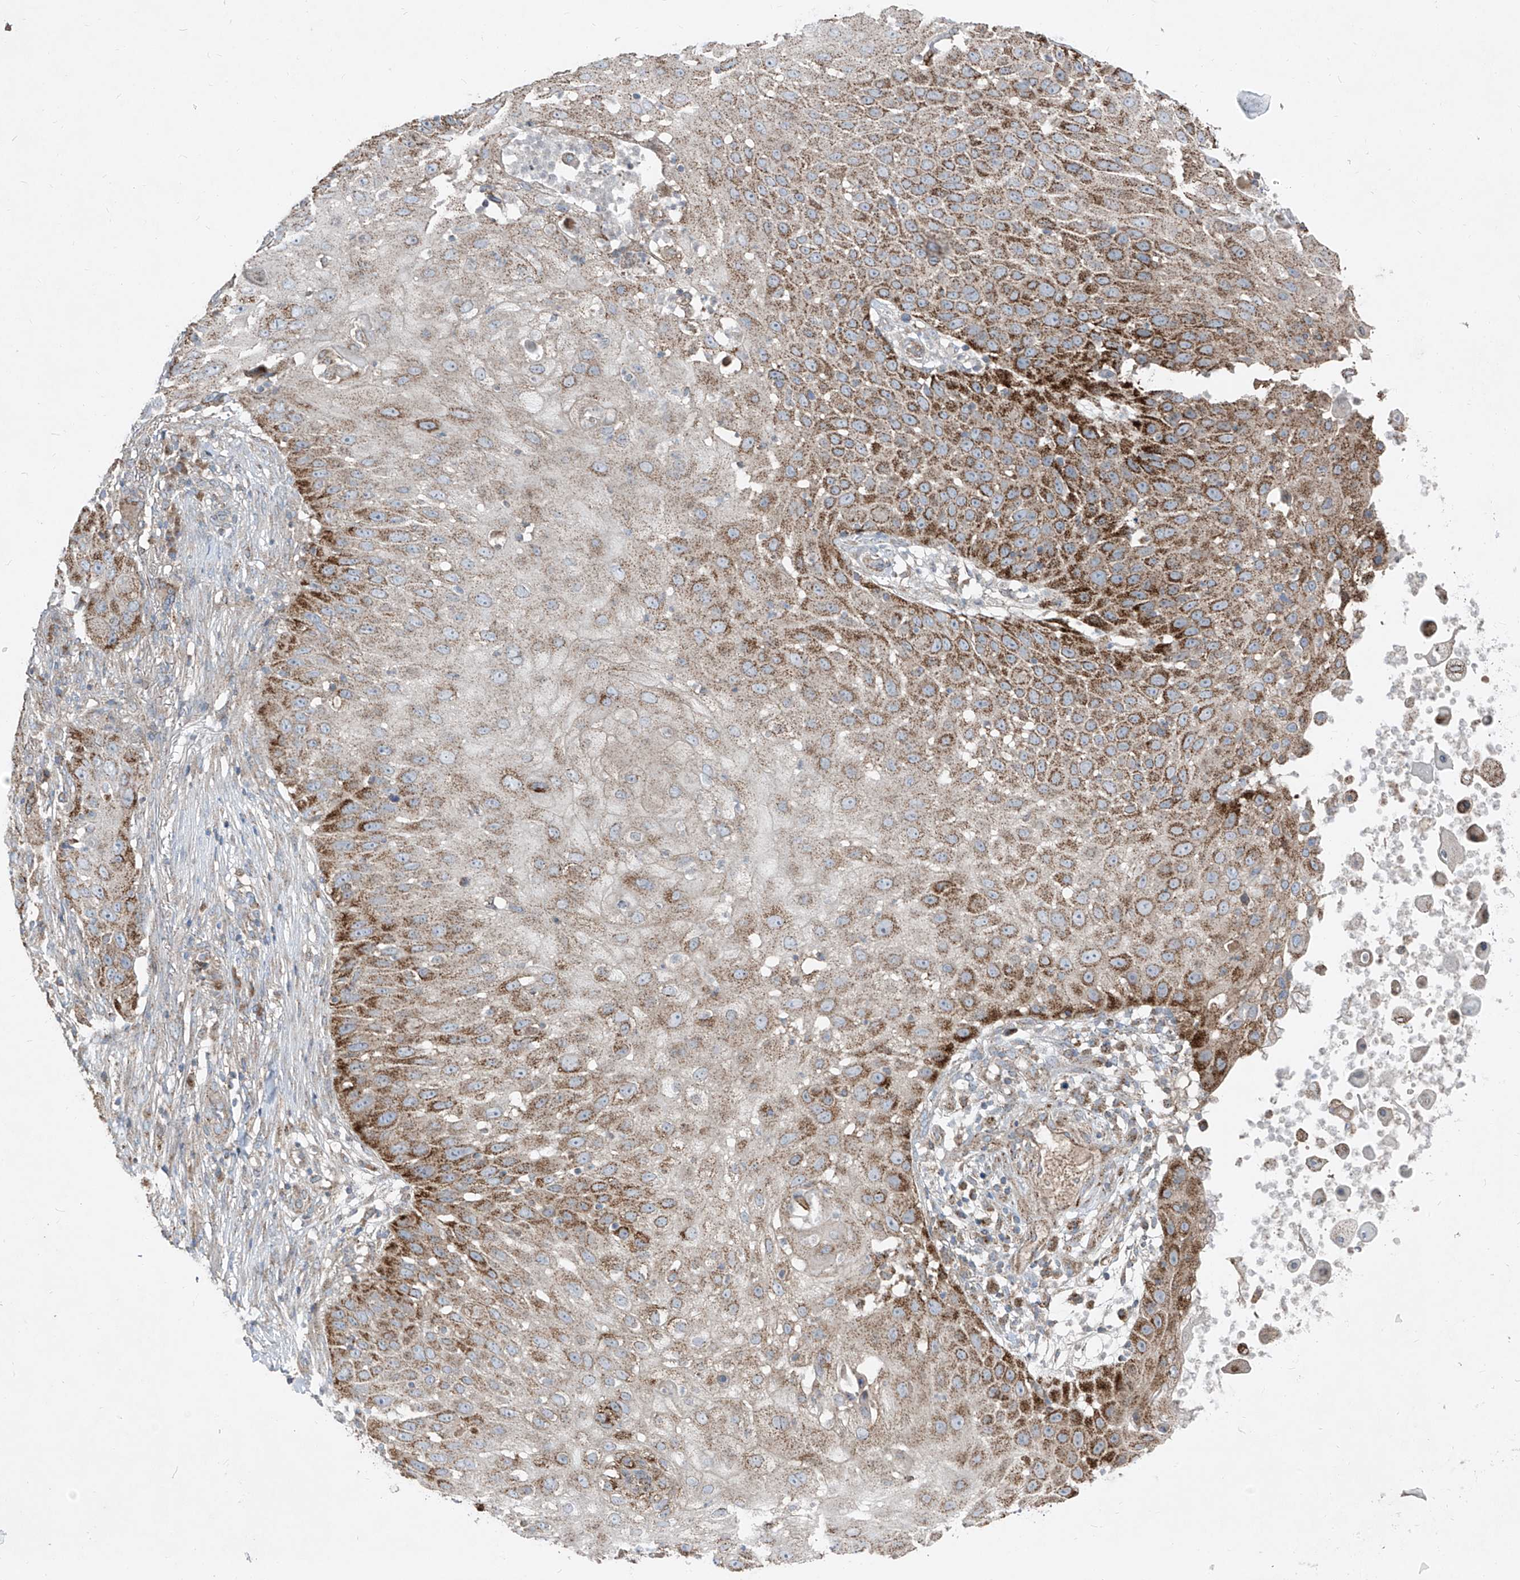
{"staining": {"intensity": "strong", "quantity": "25%-75%", "location": "cytoplasmic/membranous"}, "tissue": "skin cancer", "cell_type": "Tumor cells", "image_type": "cancer", "snomed": [{"axis": "morphology", "description": "Squamous cell carcinoma, NOS"}, {"axis": "topography", "description": "Skin"}], "caption": "Immunohistochemistry of human skin squamous cell carcinoma reveals high levels of strong cytoplasmic/membranous positivity in approximately 25%-75% of tumor cells.", "gene": "ABCD3", "patient": {"sex": "female", "age": 44}}